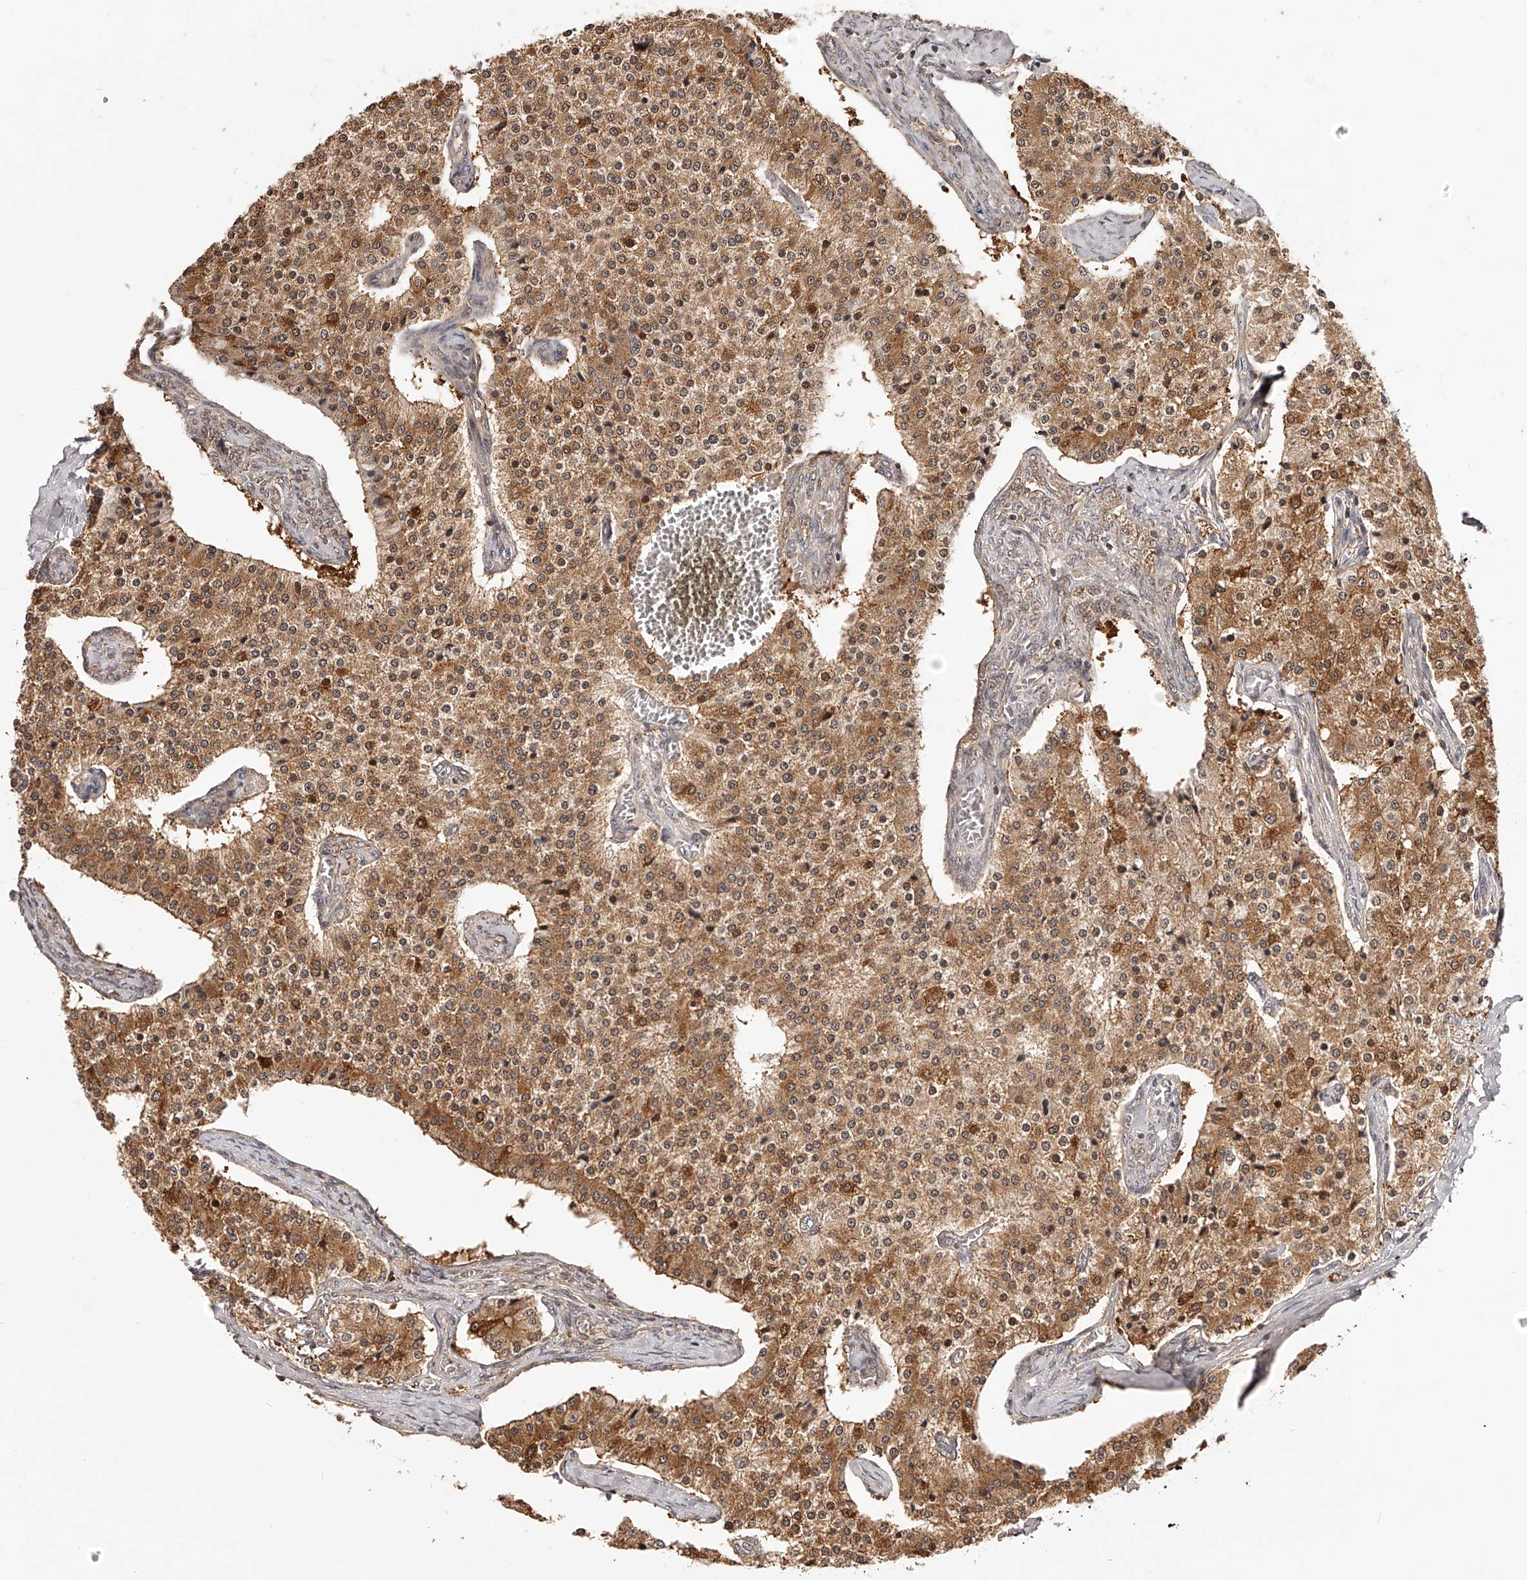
{"staining": {"intensity": "moderate", "quantity": ">75%", "location": "cytoplasmic/membranous"}, "tissue": "carcinoid", "cell_type": "Tumor cells", "image_type": "cancer", "snomed": [{"axis": "morphology", "description": "Carcinoid, malignant, NOS"}, {"axis": "topography", "description": "Colon"}], "caption": "IHC of human carcinoid (malignant) exhibits medium levels of moderate cytoplasmic/membranous staining in approximately >75% of tumor cells.", "gene": "ZNF582", "patient": {"sex": "female", "age": 52}}